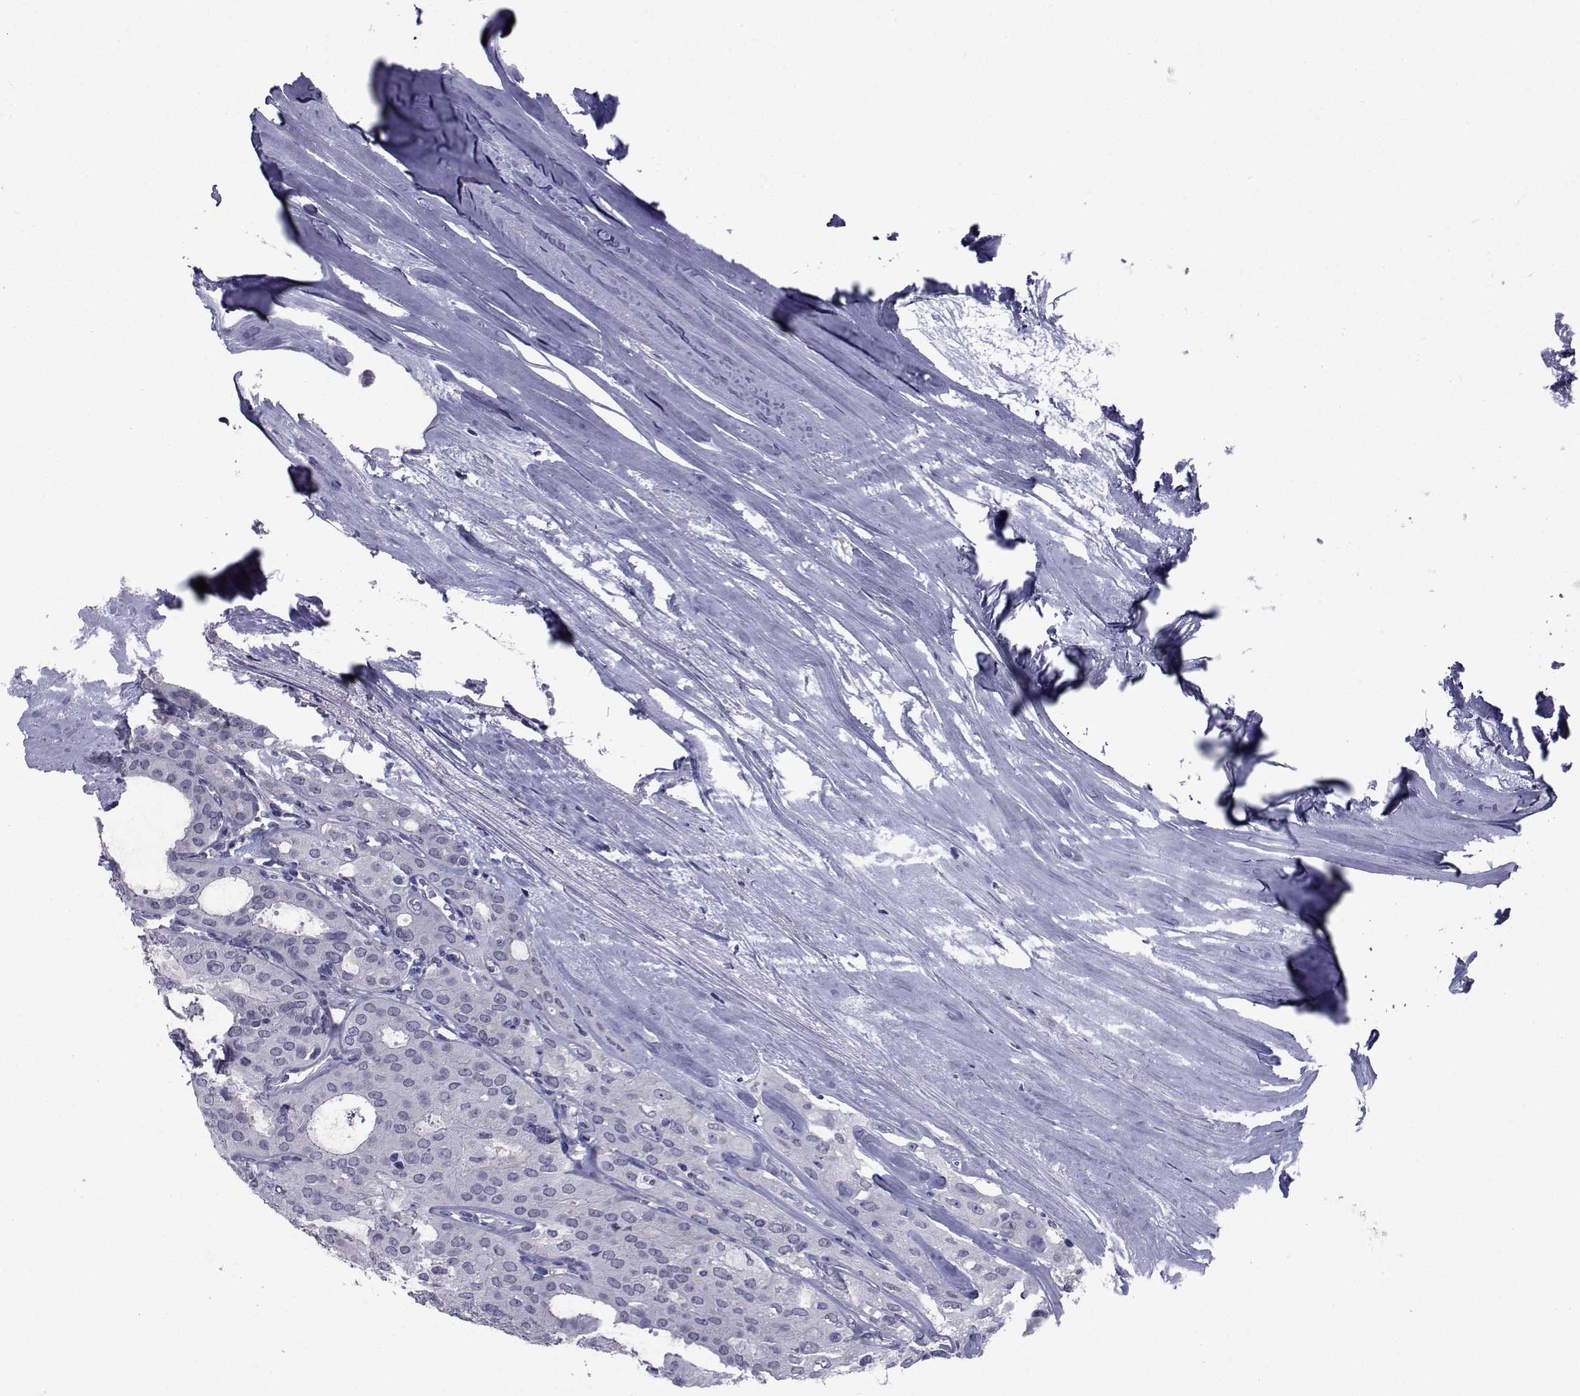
{"staining": {"intensity": "negative", "quantity": "none", "location": "none"}, "tissue": "thyroid cancer", "cell_type": "Tumor cells", "image_type": "cancer", "snomed": [{"axis": "morphology", "description": "Follicular adenoma carcinoma, NOS"}, {"axis": "topography", "description": "Thyroid gland"}], "caption": "IHC micrograph of neoplastic tissue: thyroid cancer (follicular adenoma carcinoma) stained with DAB displays no significant protein positivity in tumor cells.", "gene": "SEMA5B", "patient": {"sex": "male", "age": 75}}